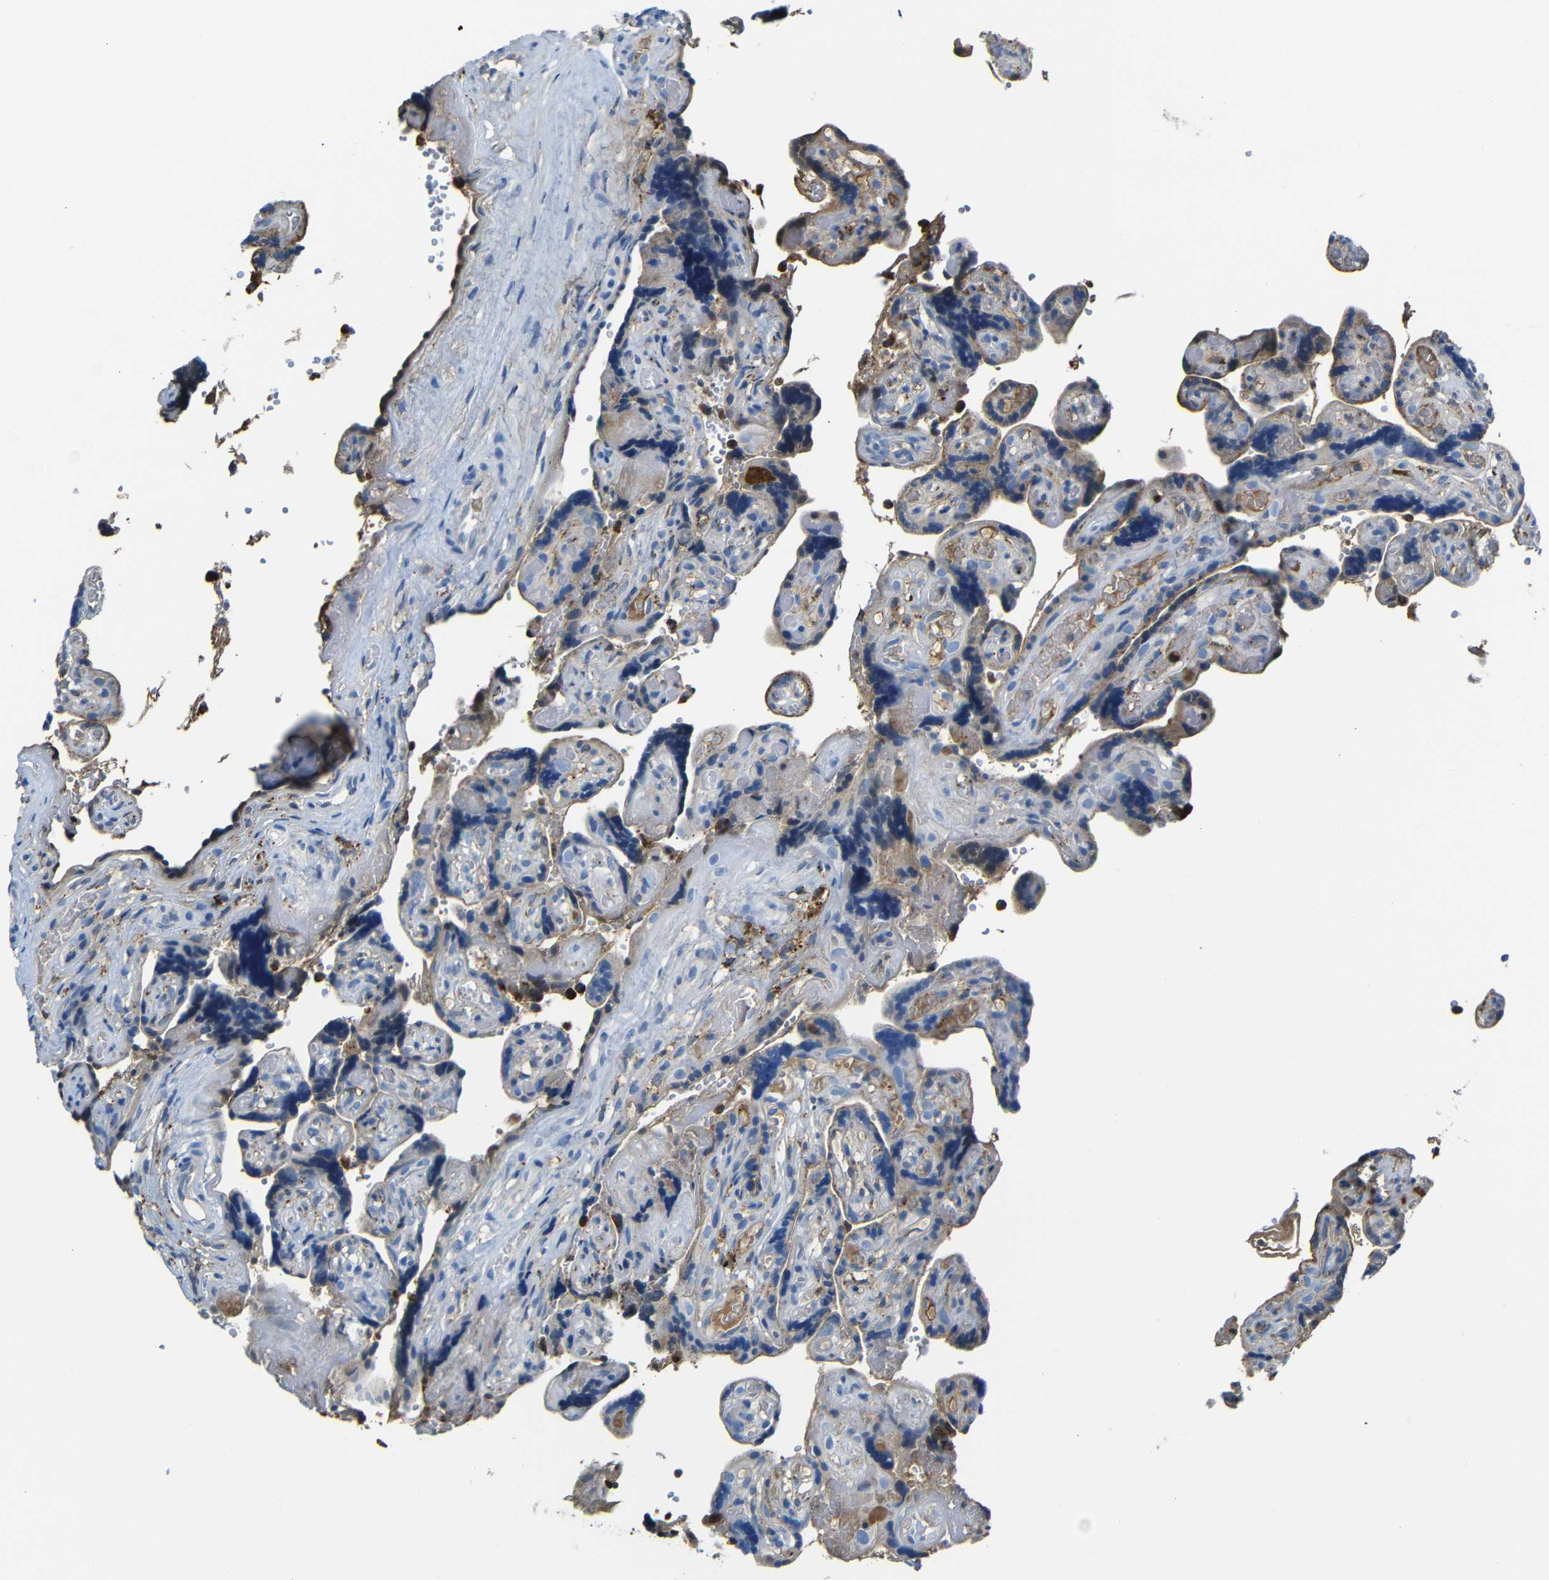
{"staining": {"intensity": "negative", "quantity": "none", "location": "none"}, "tissue": "placenta", "cell_type": "Decidual cells", "image_type": "normal", "snomed": [{"axis": "morphology", "description": "Normal tissue, NOS"}, {"axis": "topography", "description": "Placenta"}], "caption": "DAB immunohistochemical staining of normal human placenta shows no significant staining in decidual cells.", "gene": "SERPINA1", "patient": {"sex": "female", "age": 30}}